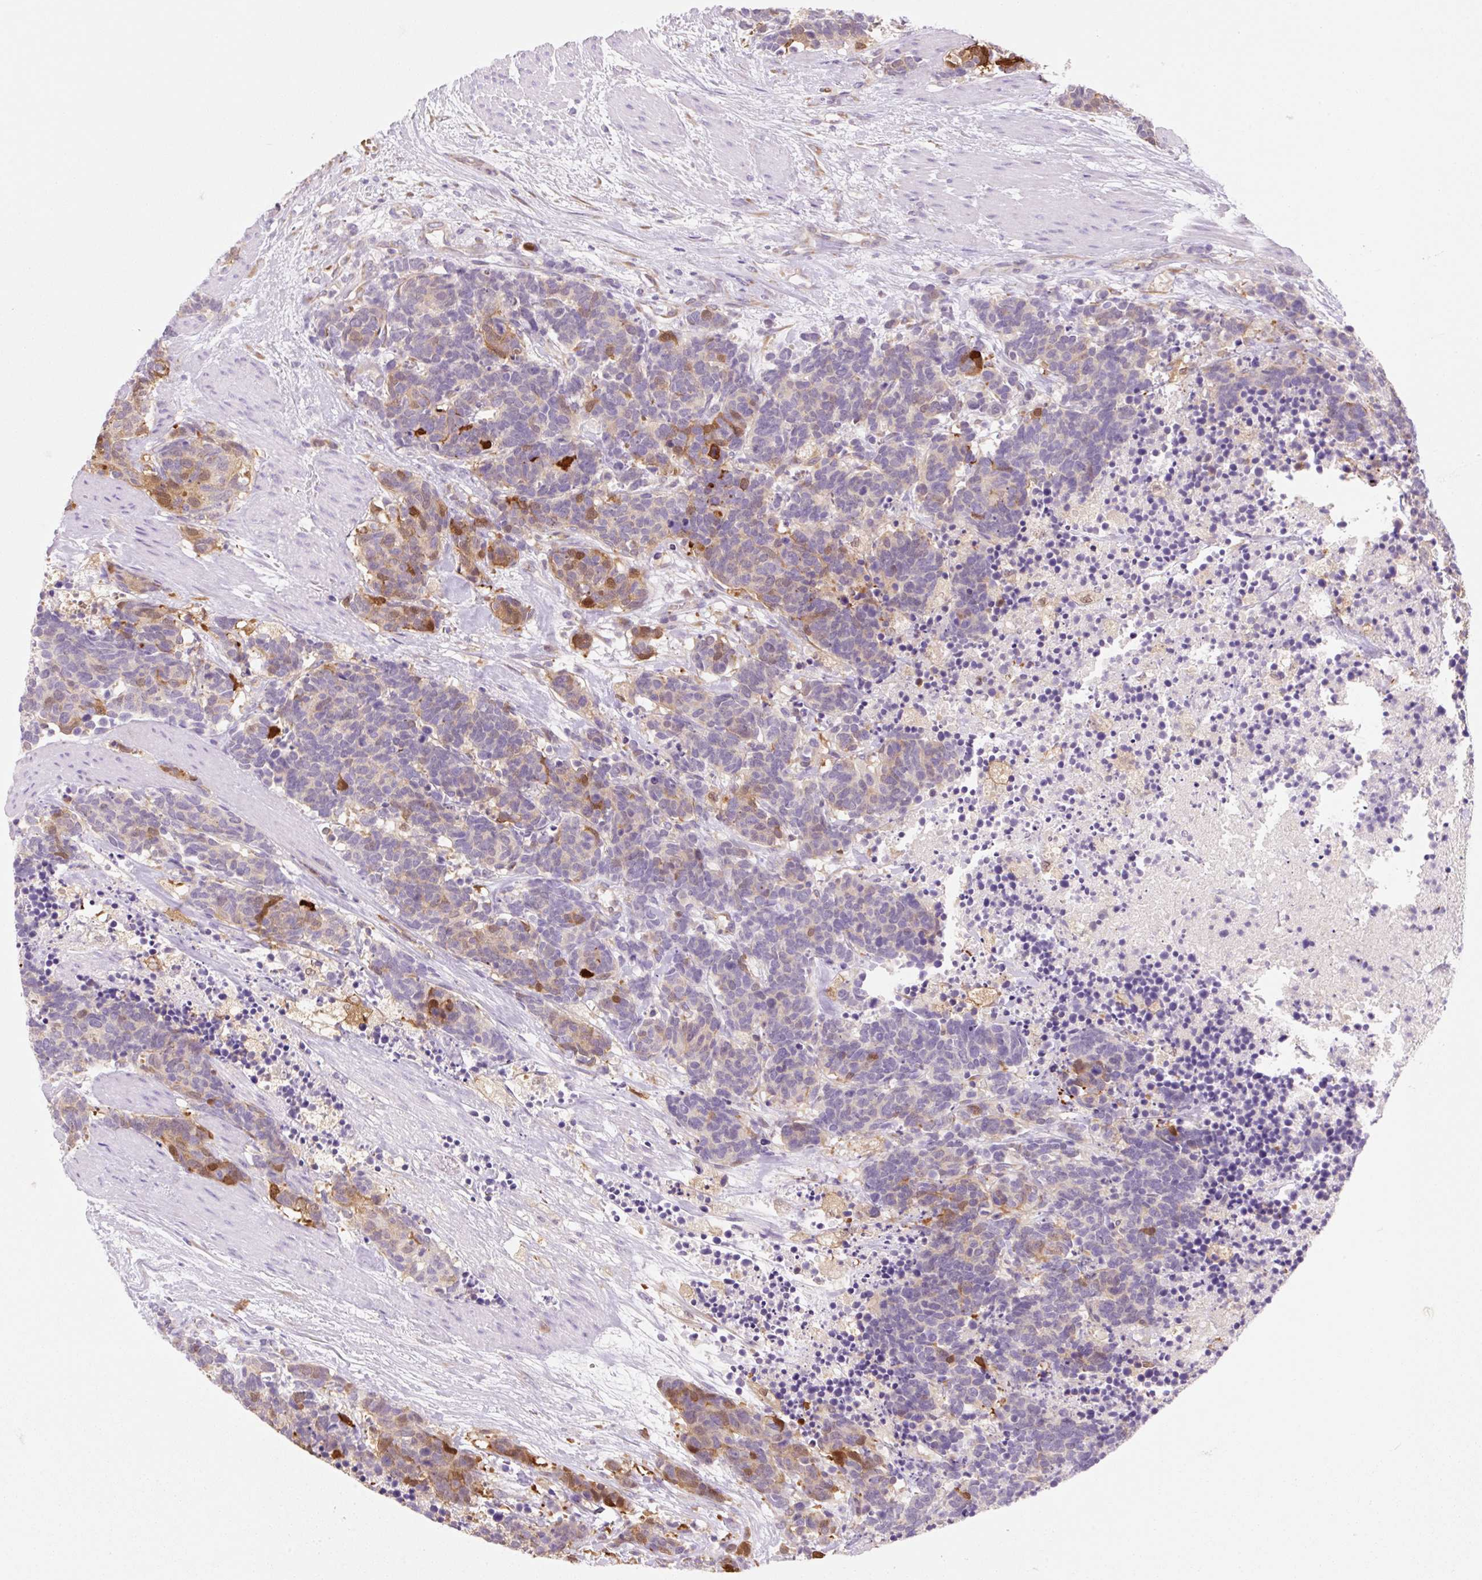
{"staining": {"intensity": "moderate", "quantity": "<25%", "location": "cytoplasmic/membranous,nuclear"}, "tissue": "carcinoid", "cell_type": "Tumor cells", "image_type": "cancer", "snomed": [{"axis": "morphology", "description": "Carcinoma, NOS"}, {"axis": "morphology", "description": "Carcinoid, malignant, NOS"}, {"axis": "topography", "description": "Prostate"}], "caption": "A brown stain highlights moderate cytoplasmic/membranous and nuclear staining of a protein in malignant carcinoid tumor cells.", "gene": "FABP5", "patient": {"sex": "male", "age": 57}}